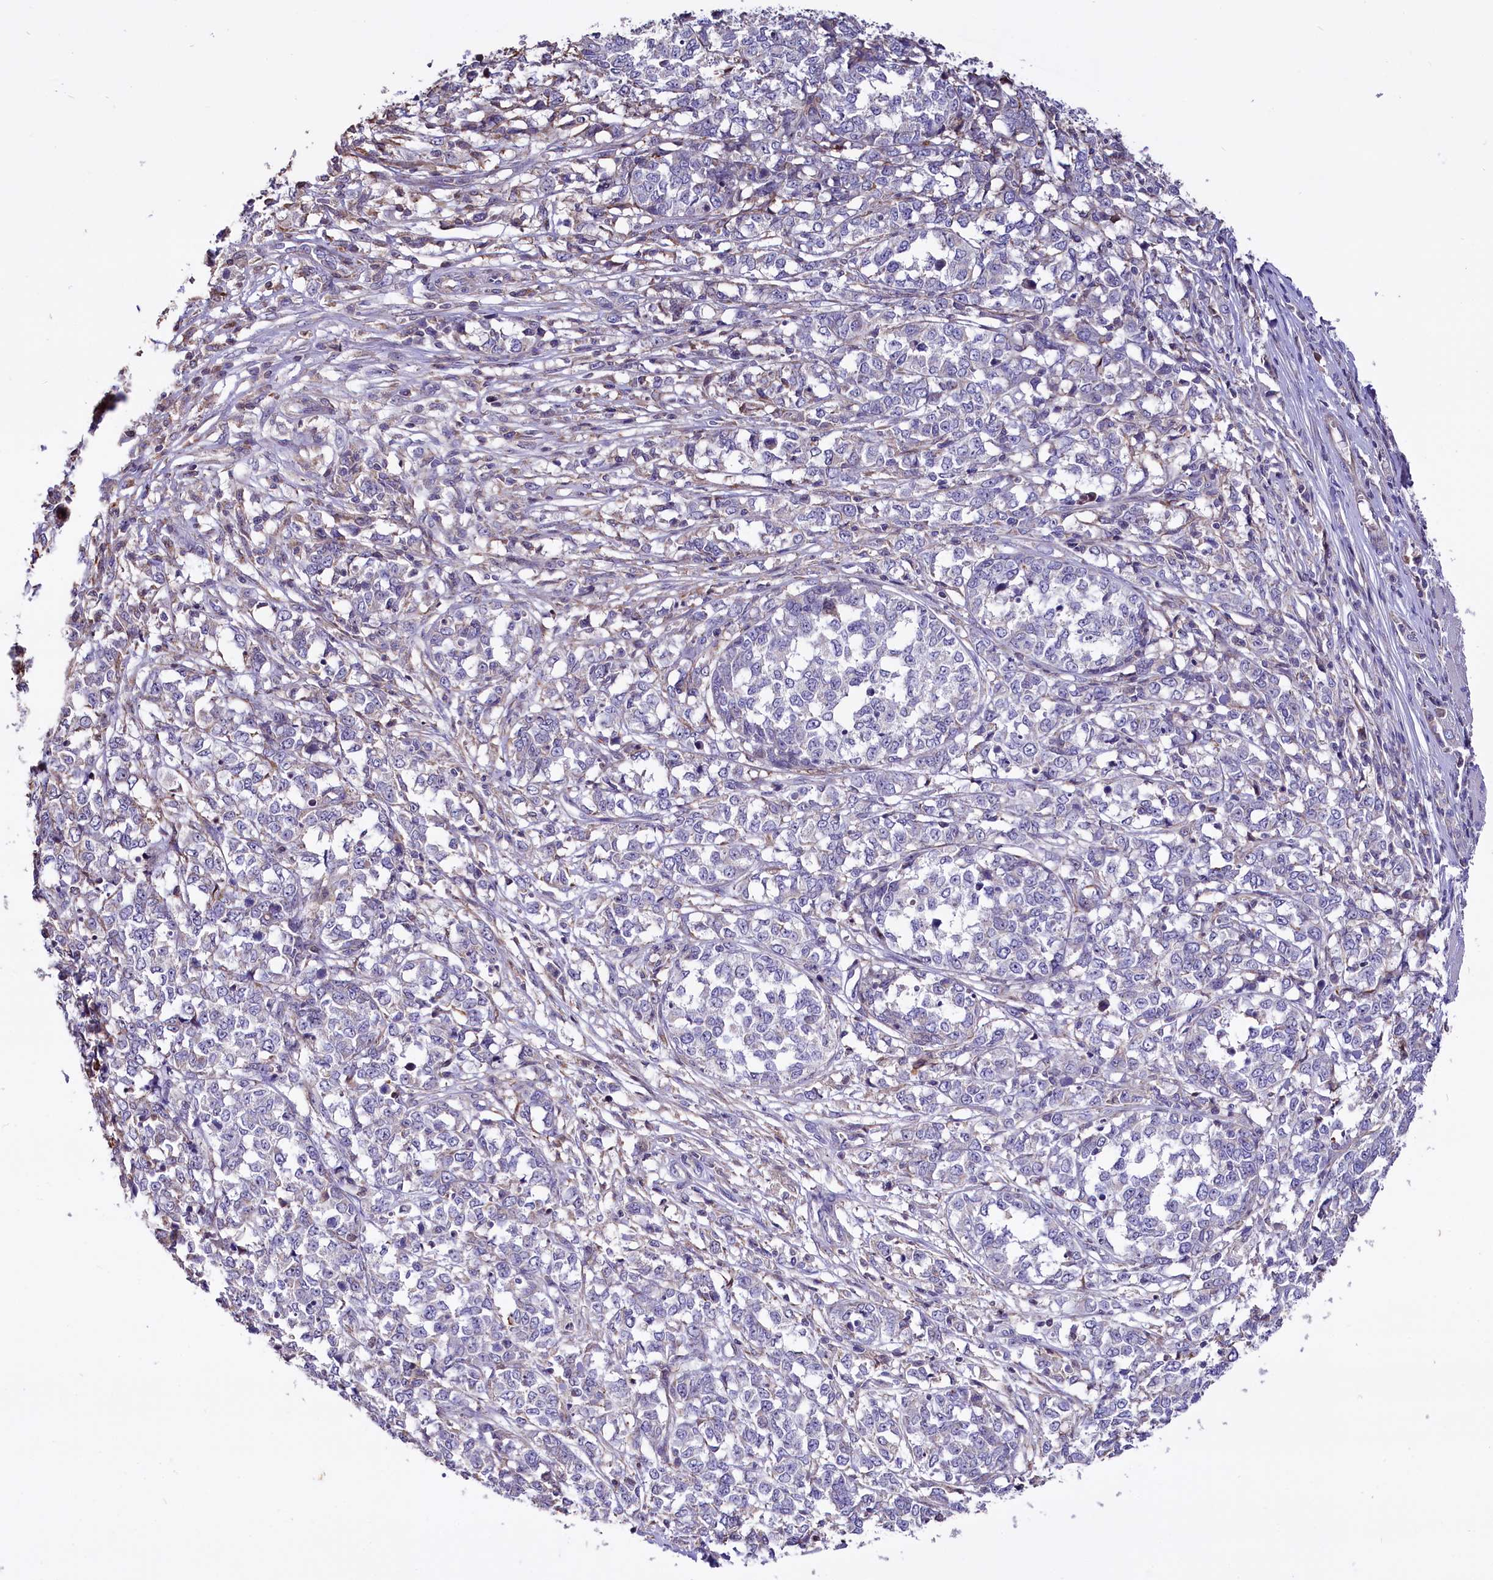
{"staining": {"intensity": "negative", "quantity": "none", "location": "none"}, "tissue": "melanoma", "cell_type": "Tumor cells", "image_type": "cancer", "snomed": [{"axis": "morphology", "description": "Malignant melanoma, NOS"}, {"axis": "topography", "description": "Skin"}], "caption": "DAB (3,3'-diaminobenzidine) immunohistochemical staining of human malignant melanoma shows no significant positivity in tumor cells.", "gene": "RPUSD3", "patient": {"sex": "female", "age": 72}}